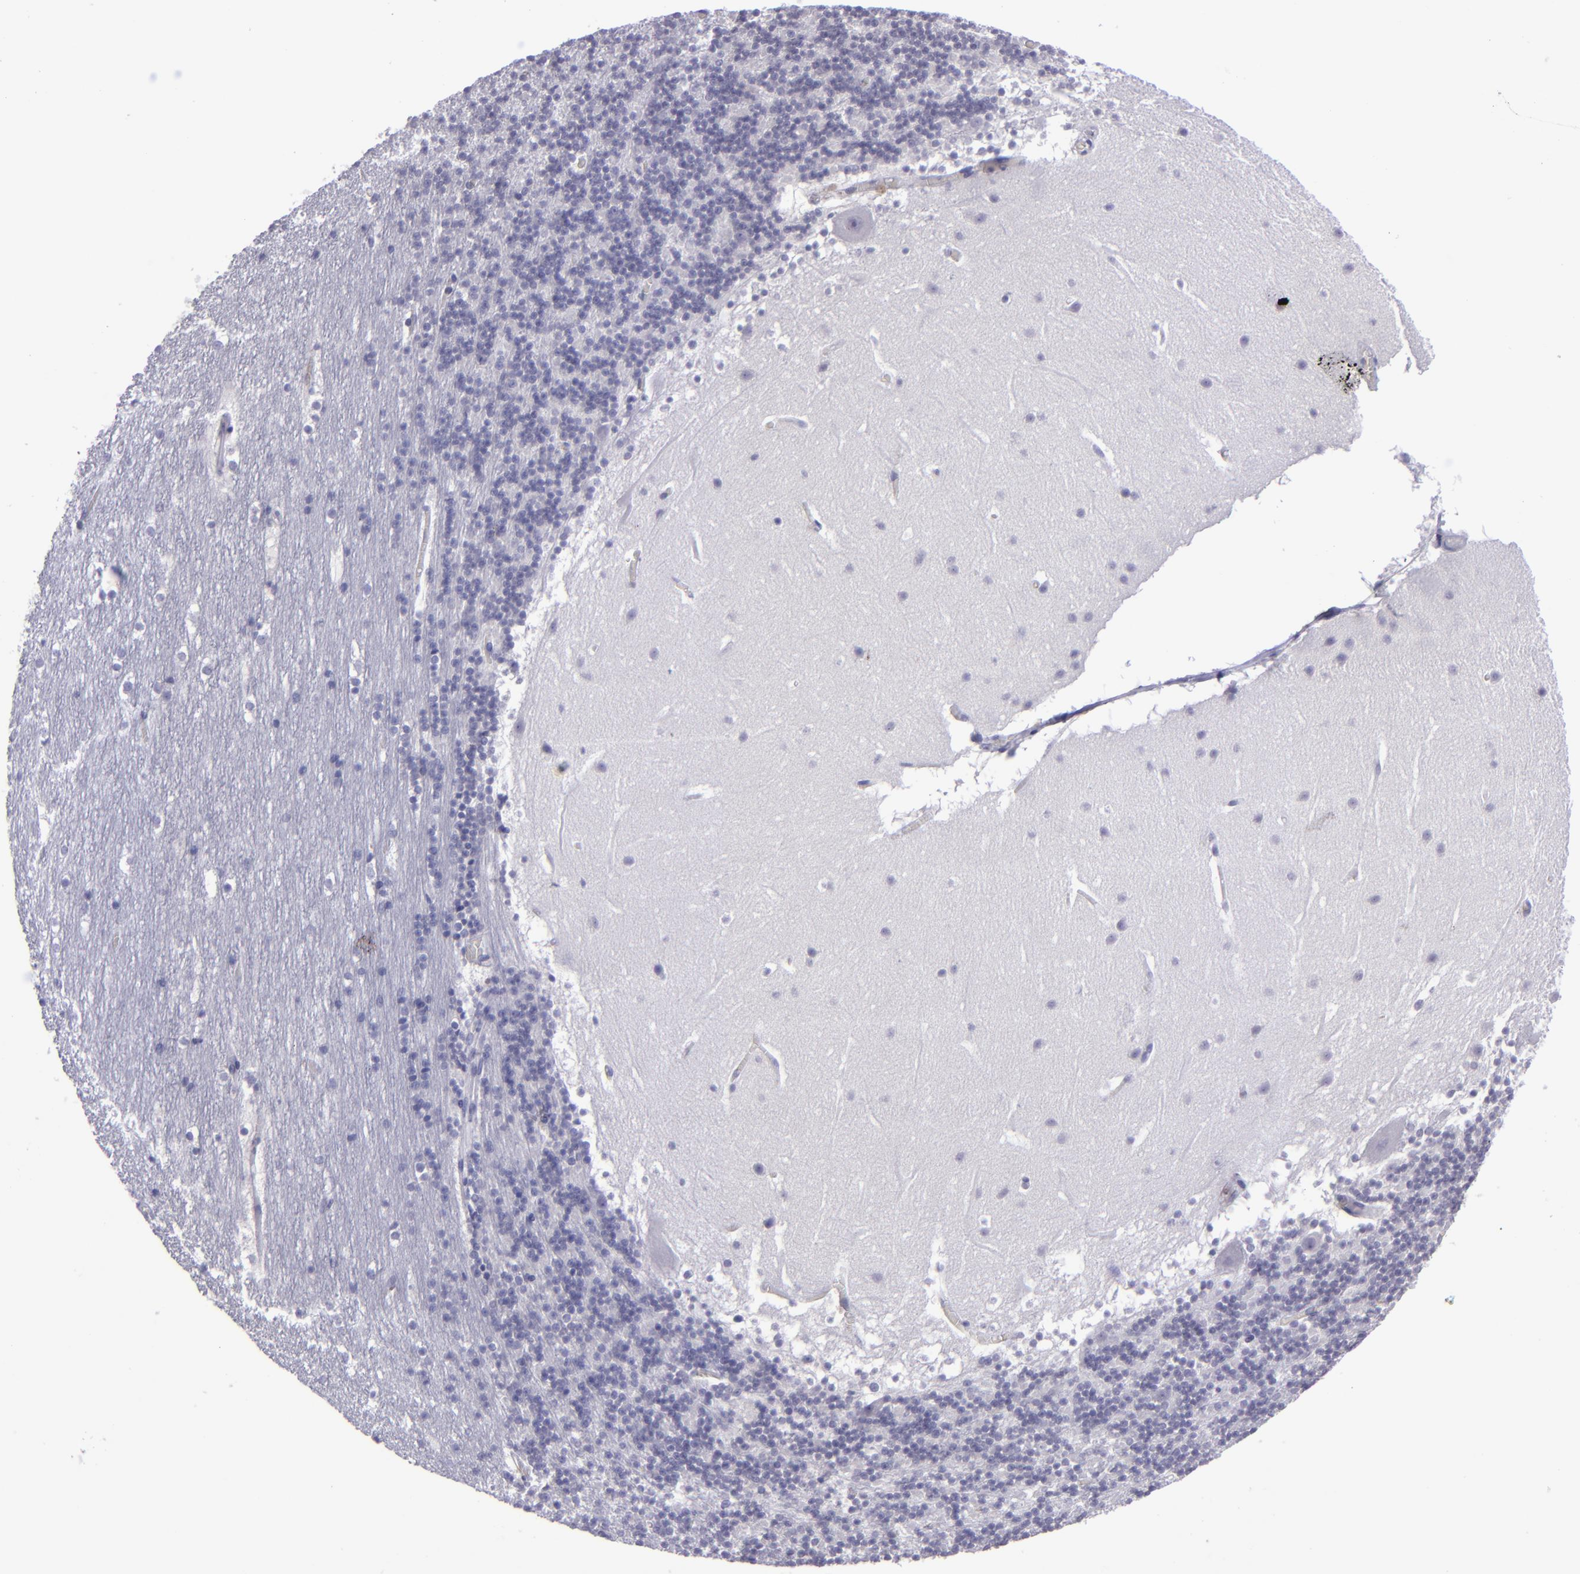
{"staining": {"intensity": "negative", "quantity": "none", "location": "none"}, "tissue": "cerebellum", "cell_type": "Cells in granular layer", "image_type": "normal", "snomed": [{"axis": "morphology", "description": "Normal tissue, NOS"}, {"axis": "topography", "description": "Cerebellum"}], "caption": "Immunohistochemistry (IHC) micrograph of normal cerebellum: human cerebellum stained with DAB (3,3'-diaminobenzidine) demonstrates no significant protein positivity in cells in granular layer.", "gene": "POU2F2", "patient": {"sex": "male", "age": 45}}